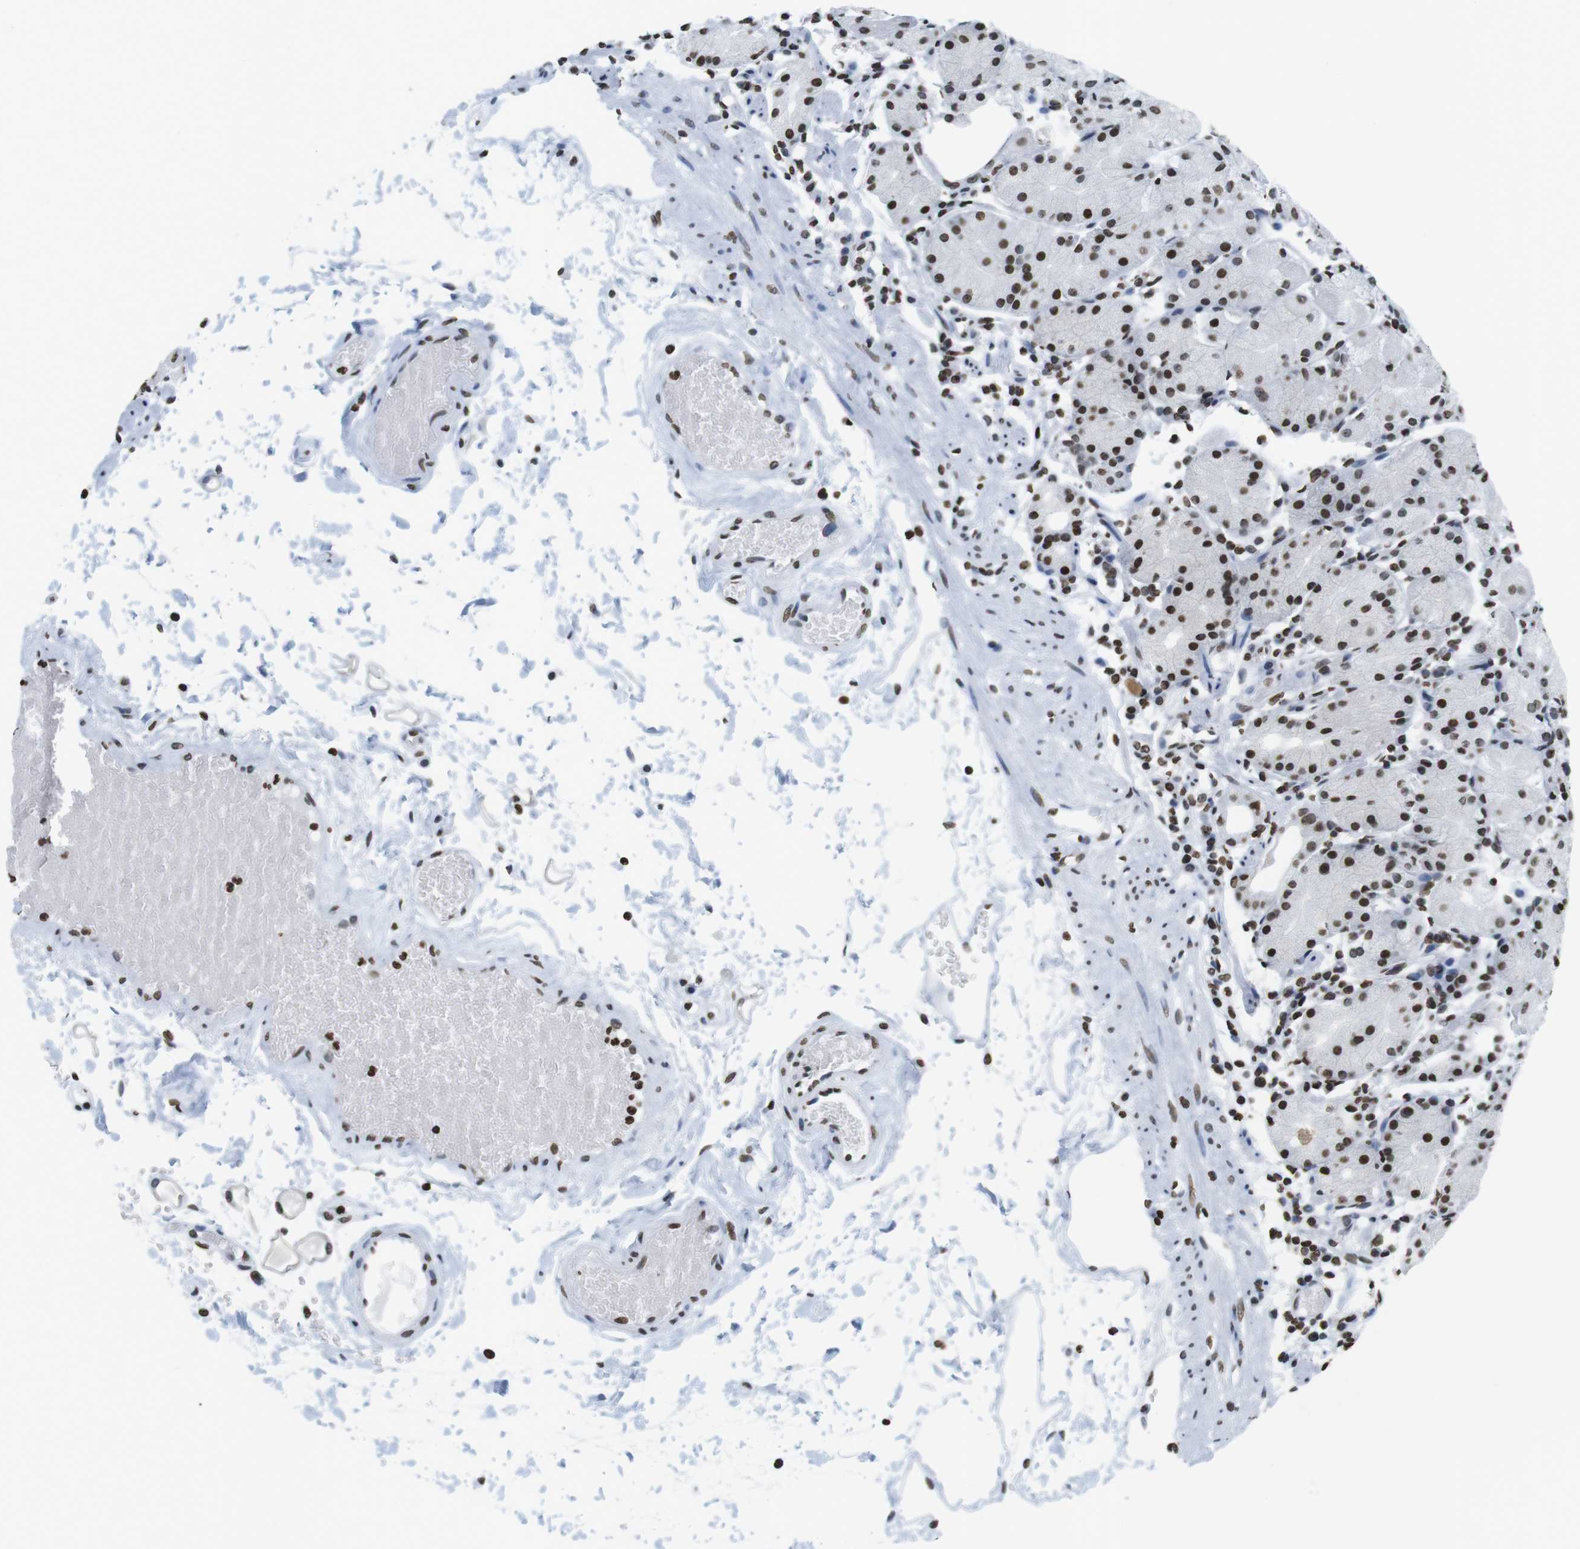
{"staining": {"intensity": "strong", "quantity": ">75%", "location": "nuclear"}, "tissue": "stomach", "cell_type": "Glandular cells", "image_type": "normal", "snomed": [{"axis": "morphology", "description": "Normal tissue, NOS"}, {"axis": "topography", "description": "Stomach"}, {"axis": "topography", "description": "Stomach, lower"}], "caption": "Brown immunohistochemical staining in unremarkable stomach reveals strong nuclear staining in approximately >75% of glandular cells.", "gene": "BSX", "patient": {"sex": "female", "age": 75}}